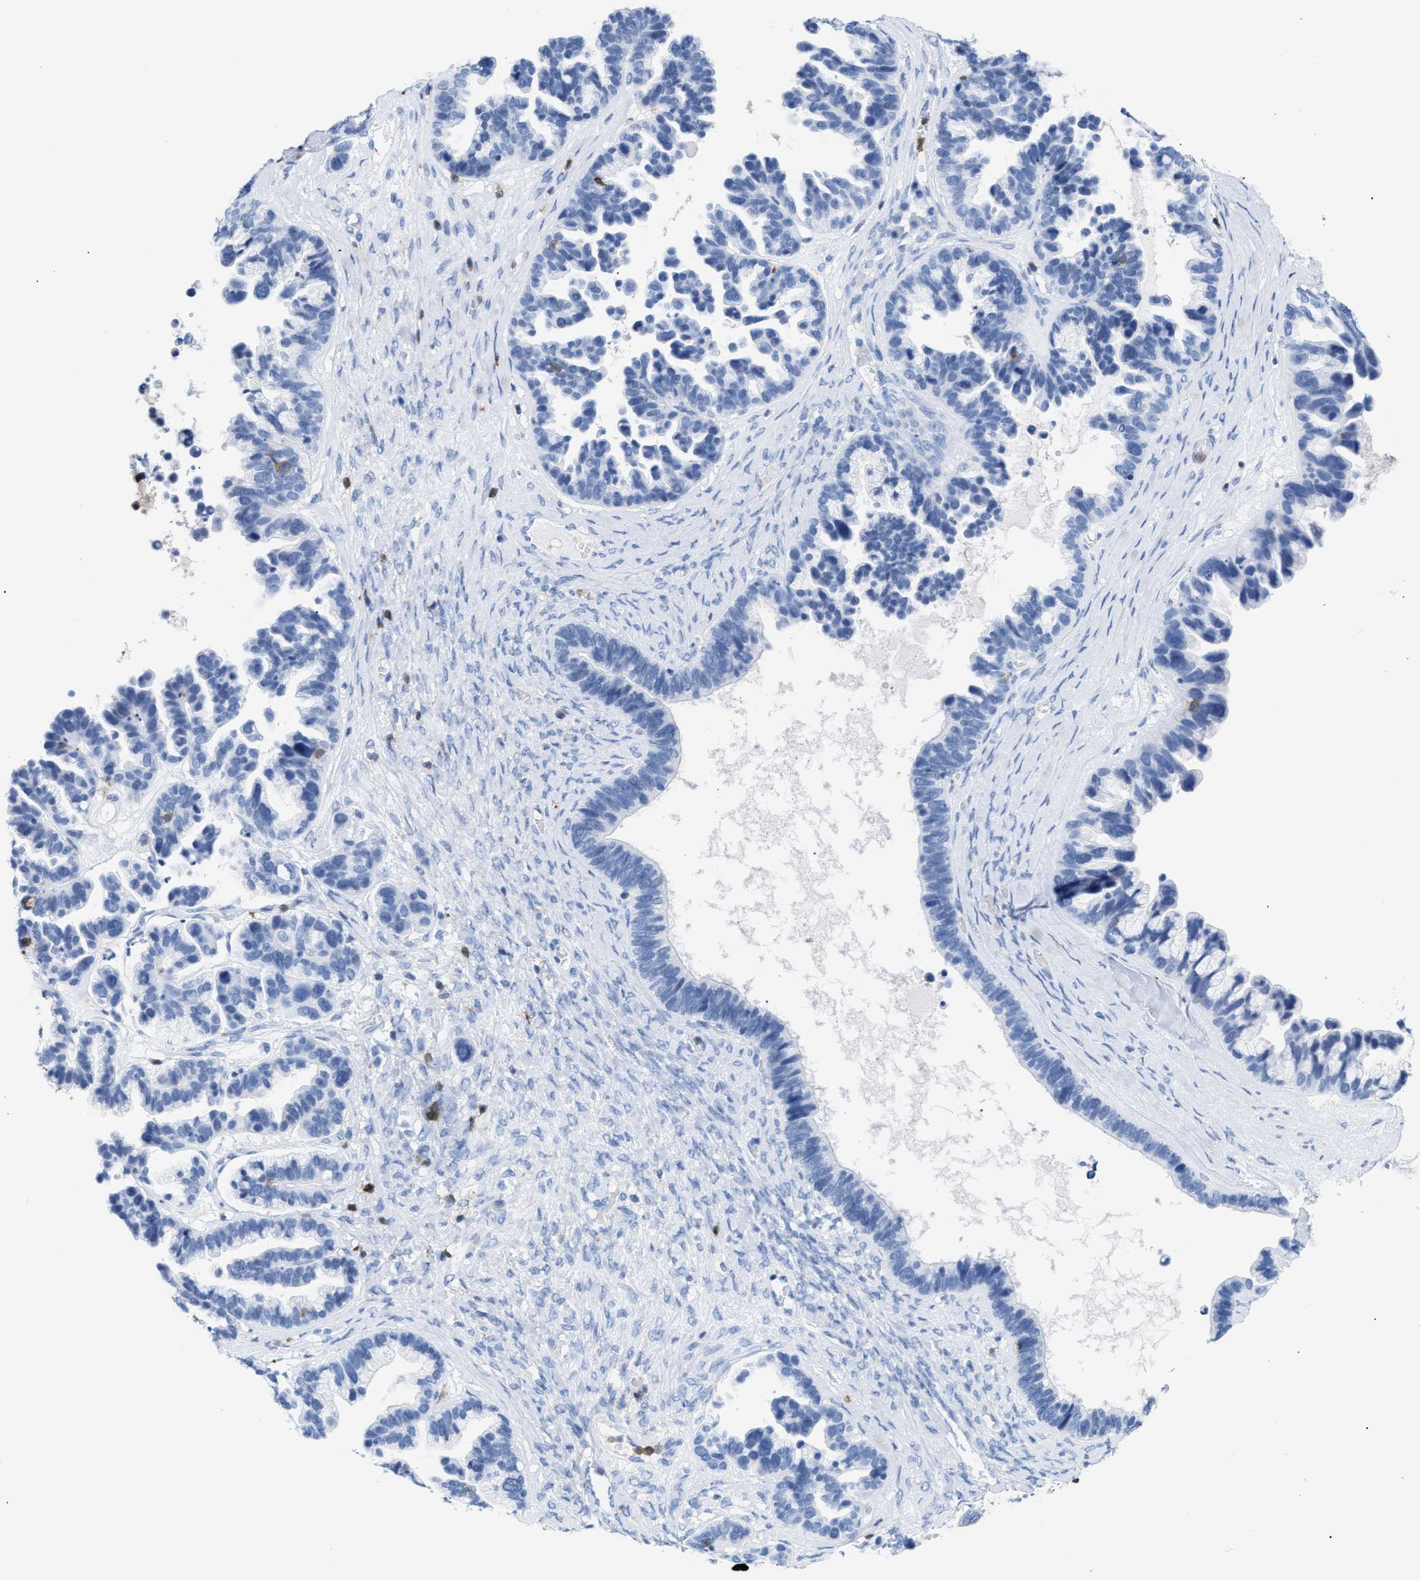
{"staining": {"intensity": "negative", "quantity": "none", "location": "none"}, "tissue": "ovarian cancer", "cell_type": "Tumor cells", "image_type": "cancer", "snomed": [{"axis": "morphology", "description": "Cystadenocarcinoma, serous, NOS"}, {"axis": "topography", "description": "Ovary"}], "caption": "IHC image of neoplastic tissue: human ovarian cancer (serous cystadenocarcinoma) stained with DAB exhibits no significant protein expression in tumor cells.", "gene": "LCP1", "patient": {"sex": "female", "age": 56}}